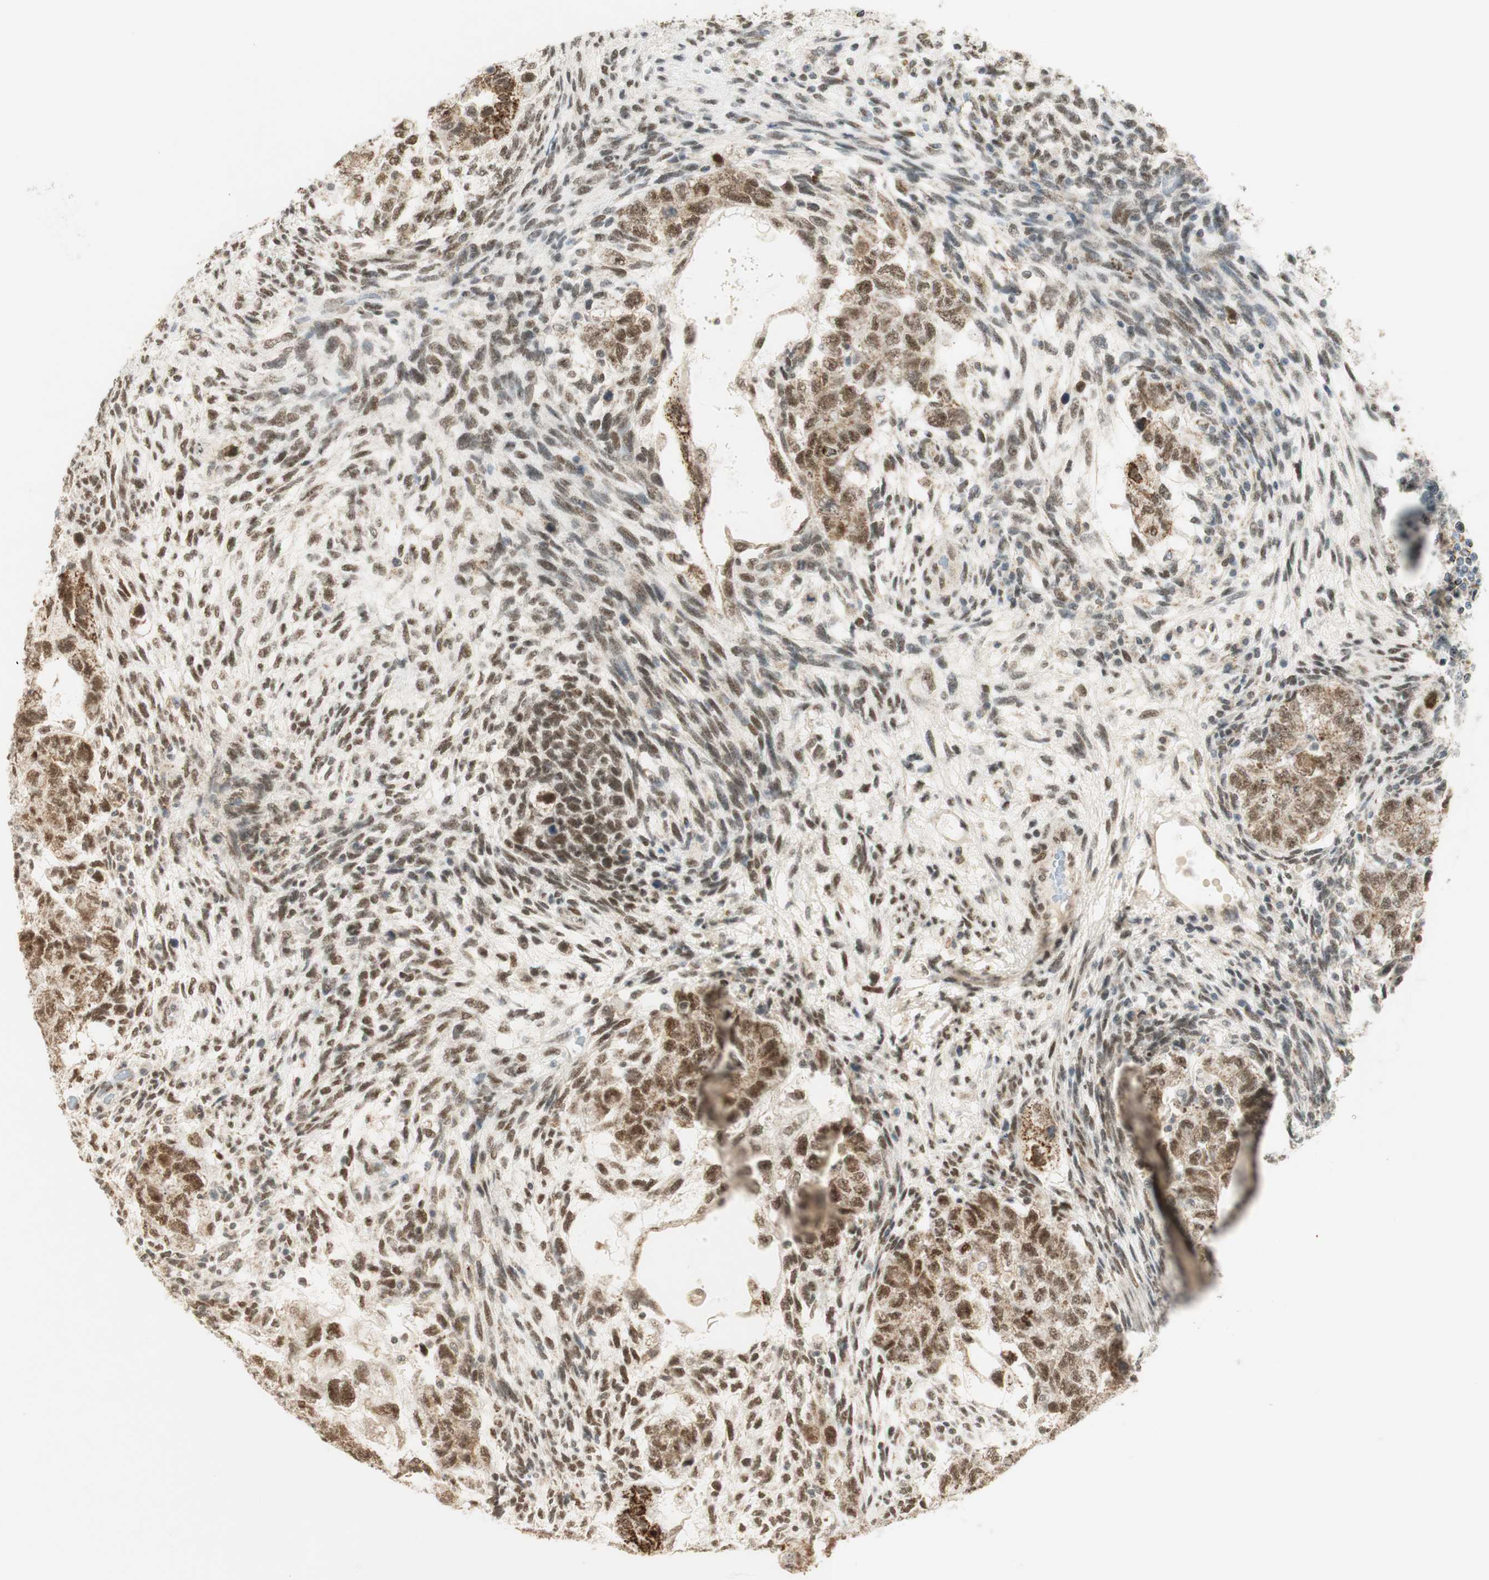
{"staining": {"intensity": "moderate", "quantity": ">75%", "location": "nuclear"}, "tissue": "testis cancer", "cell_type": "Tumor cells", "image_type": "cancer", "snomed": [{"axis": "morphology", "description": "Normal tissue, NOS"}, {"axis": "morphology", "description": "Carcinoma, Embryonal, NOS"}, {"axis": "topography", "description": "Testis"}], "caption": "This is a micrograph of immunohistochemistry (IHC) staining of testis cancer, which shows moderate expression in the nuclear of tumor cells.", "gene": "ZNF782", "patient": {"sex": "male", "age": 36}}